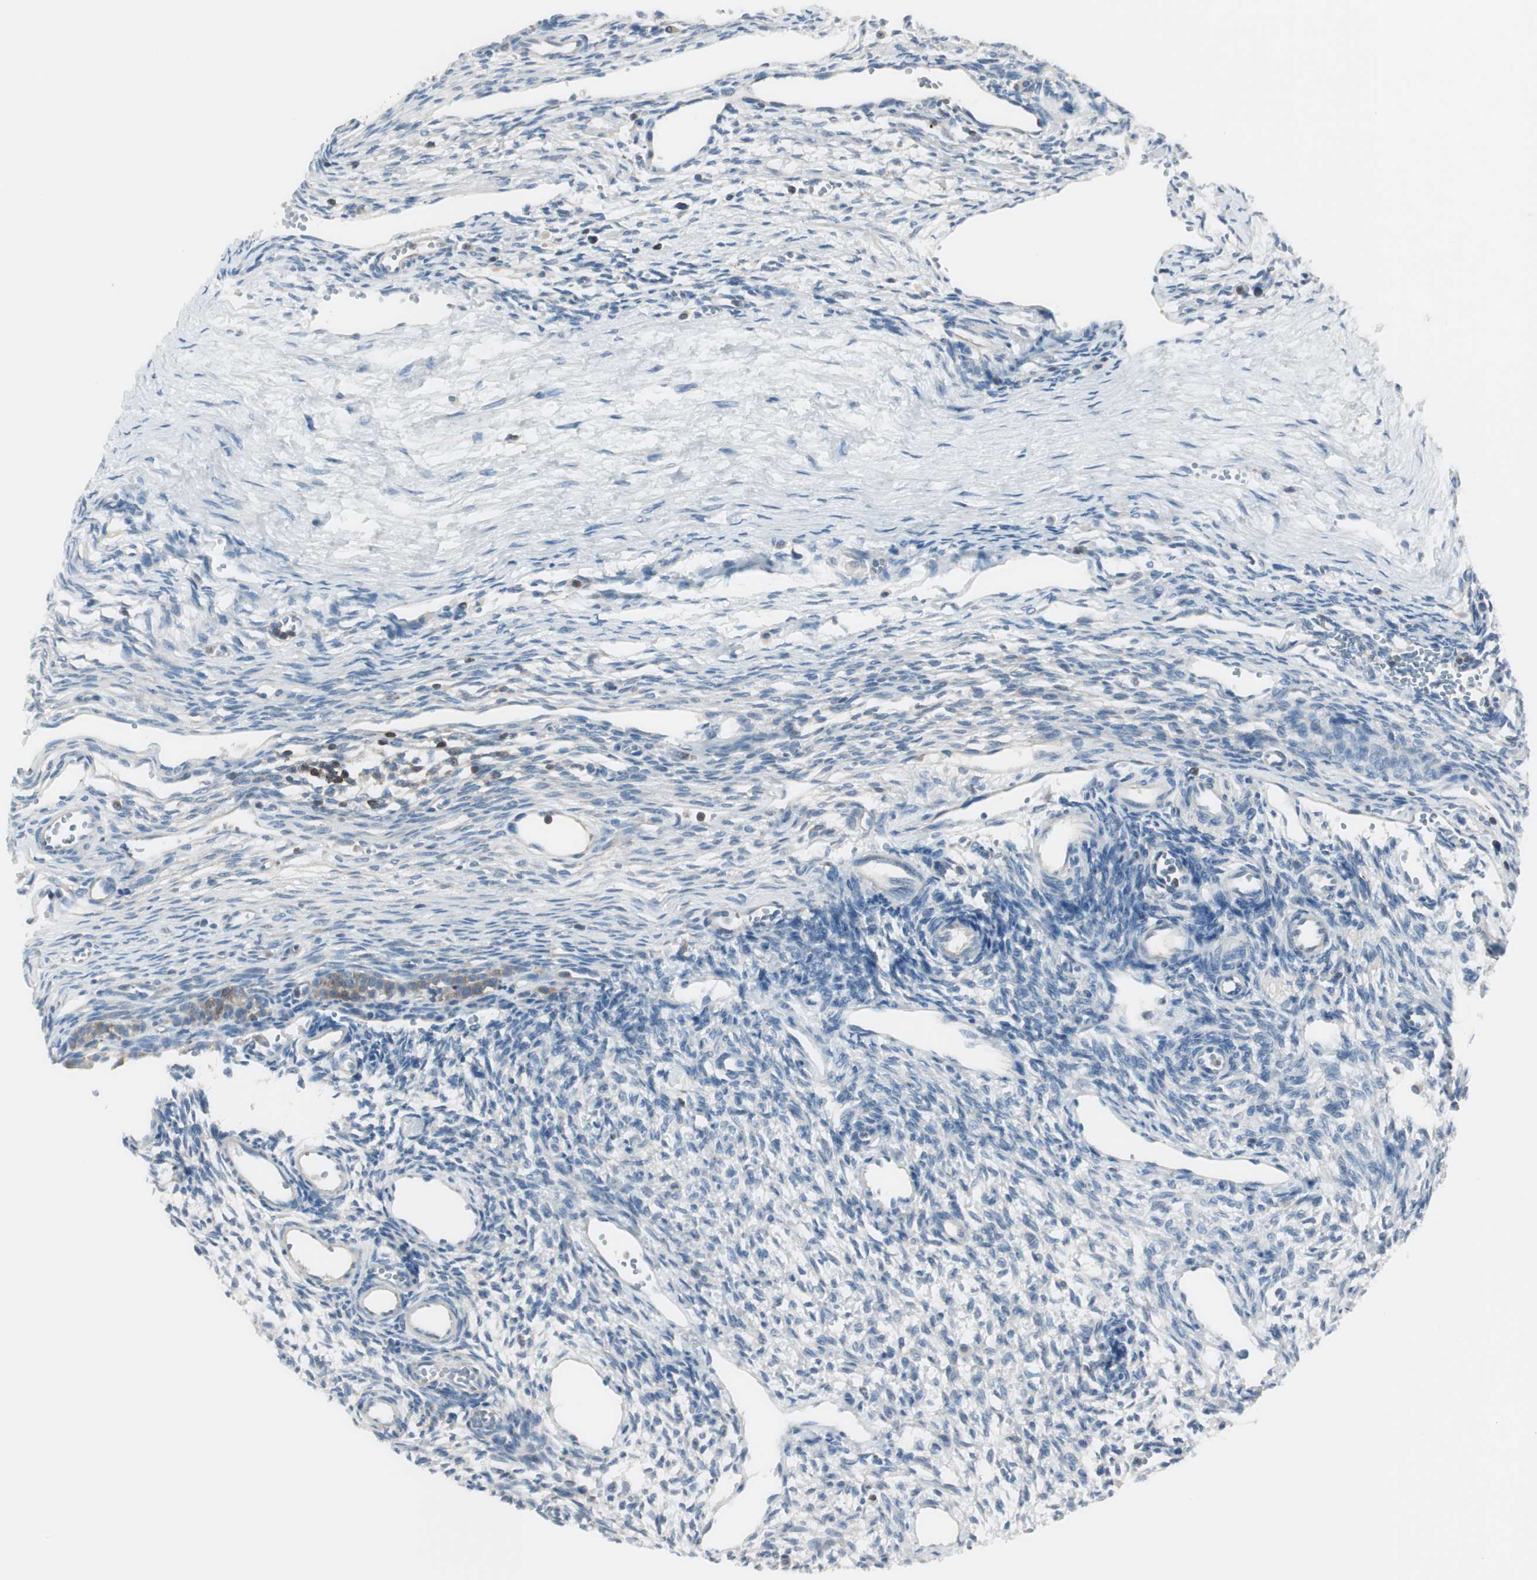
{"staining": {"intensity": "moderate", "quantity": ">75%", "location": "cytoplasmic/membranous"}, "tissue": "ovary", "cell_type": "Follicle cells", "image_type": "normal", "snomed": [{"axis": "morphology", "description": "Normal tissue, NOS"}, {"axis": "topography", "description": "Ovary"}], "caption": "Moderate cytoplasmic/membranous positivity for a protein is appreciated in approximately >75% of follicle cells of benign ovary using IHC.", "gene": "SLC9A3R1", "patient": {"sex": "female", "age": 33}}